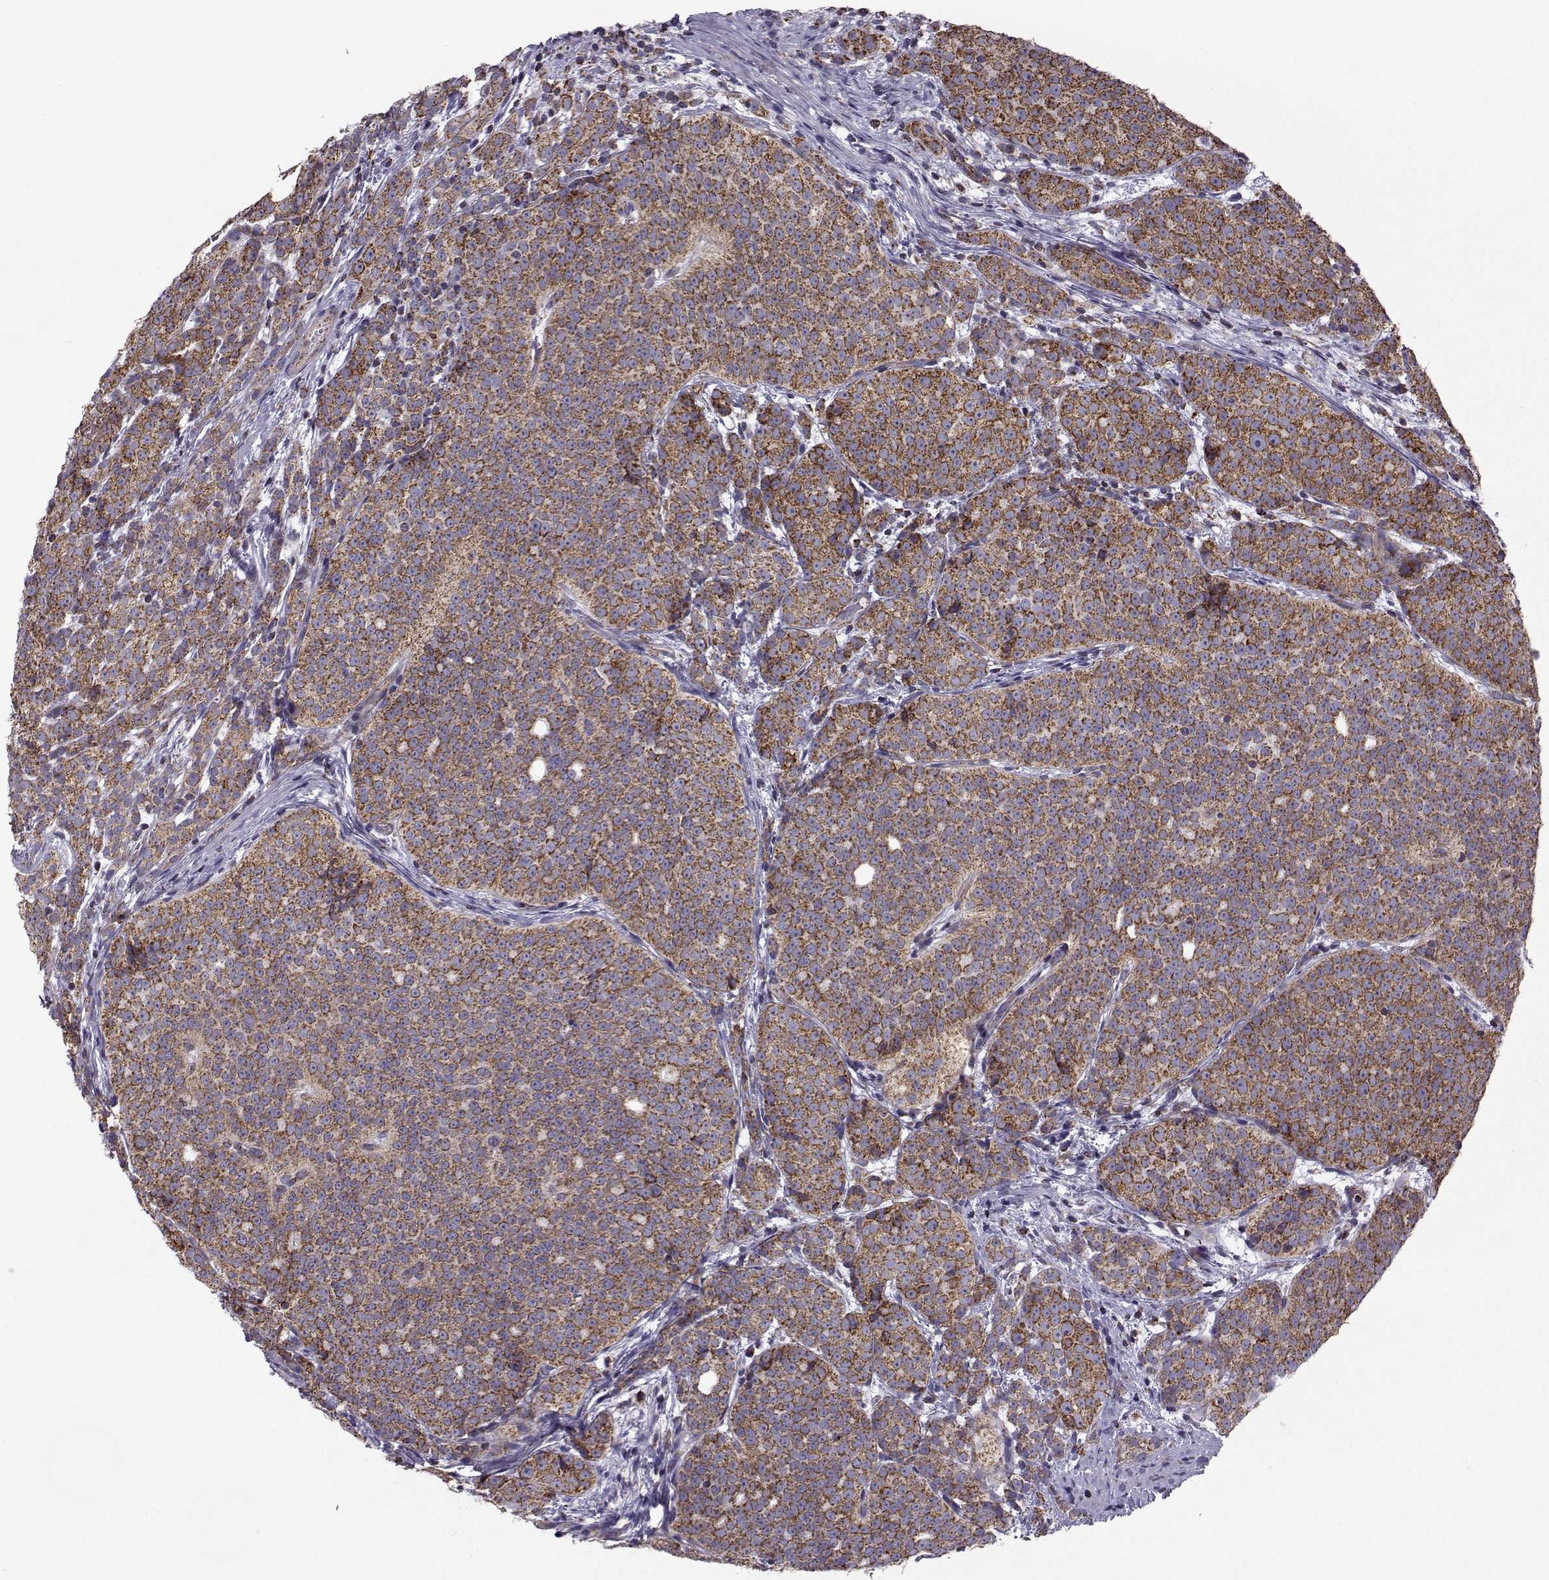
{"staining": {"intensity": "strong", "quantity": ">75%", "location": "cytoplasmic/membranous"}, "tissue": "prostate cancer", "cell_type": "Tumor cells", "image_type": "cancer", "snomed": [{"axis": "morphology", "description": "Adenocarcinoma, High grade"}, {"axis": "topography", "description": "Prostate"}], "caption": "Adenocarcinoma (high-grade) (prostate) stained with DAB immunohistochemistry displays high levels of strong cytoplasmic/membranous expression in about >75% of tumor cells. (Stains: DAB (3,3'-diaminobenzidine) in brown, nuclei in blue, Microscopy: brightfield microscopy at high magnification).", "gene": "NECAB3", "patient": {"sex": "male", "age": 53}}